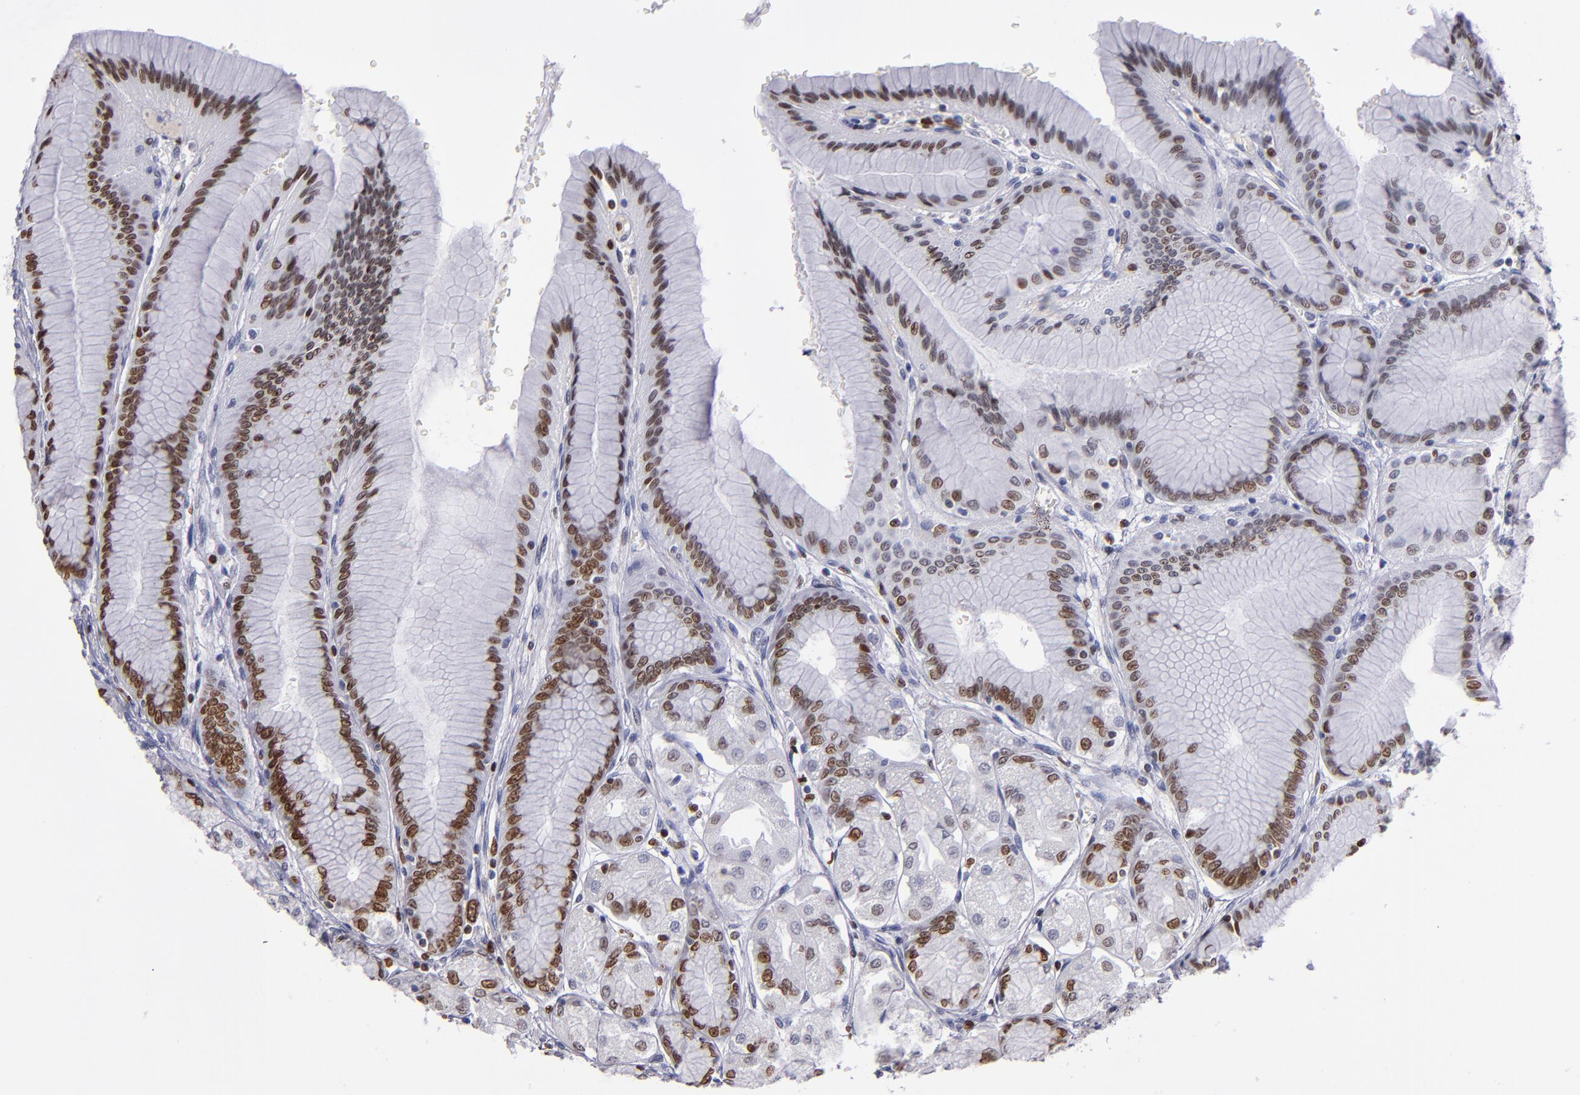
{"staining": {"intensity": "strong", "quantity": ">75%", "location": "nuclear"}, "tissue": "stomach", "cell_type": "Glandular cells", "image_type": "normal", "snomed": [{"axis": "morphology", "description": "Normal tissue, NOS"}, {"axis": "morphology", "description": "Adenocarcinoma, NOS"}, {"axis": "topography", "description": "Stomach"}, {"axis": "topography", "description": "Stomach, lower"}], "caption": "This is a photomicrograph of immunohistochemistry (IHC) staining of normal stomach, which shows strong staining in the nuclear of glandular cells.", "gene": "CDKL5", "patient": {"sex": "female", "age": 65}}